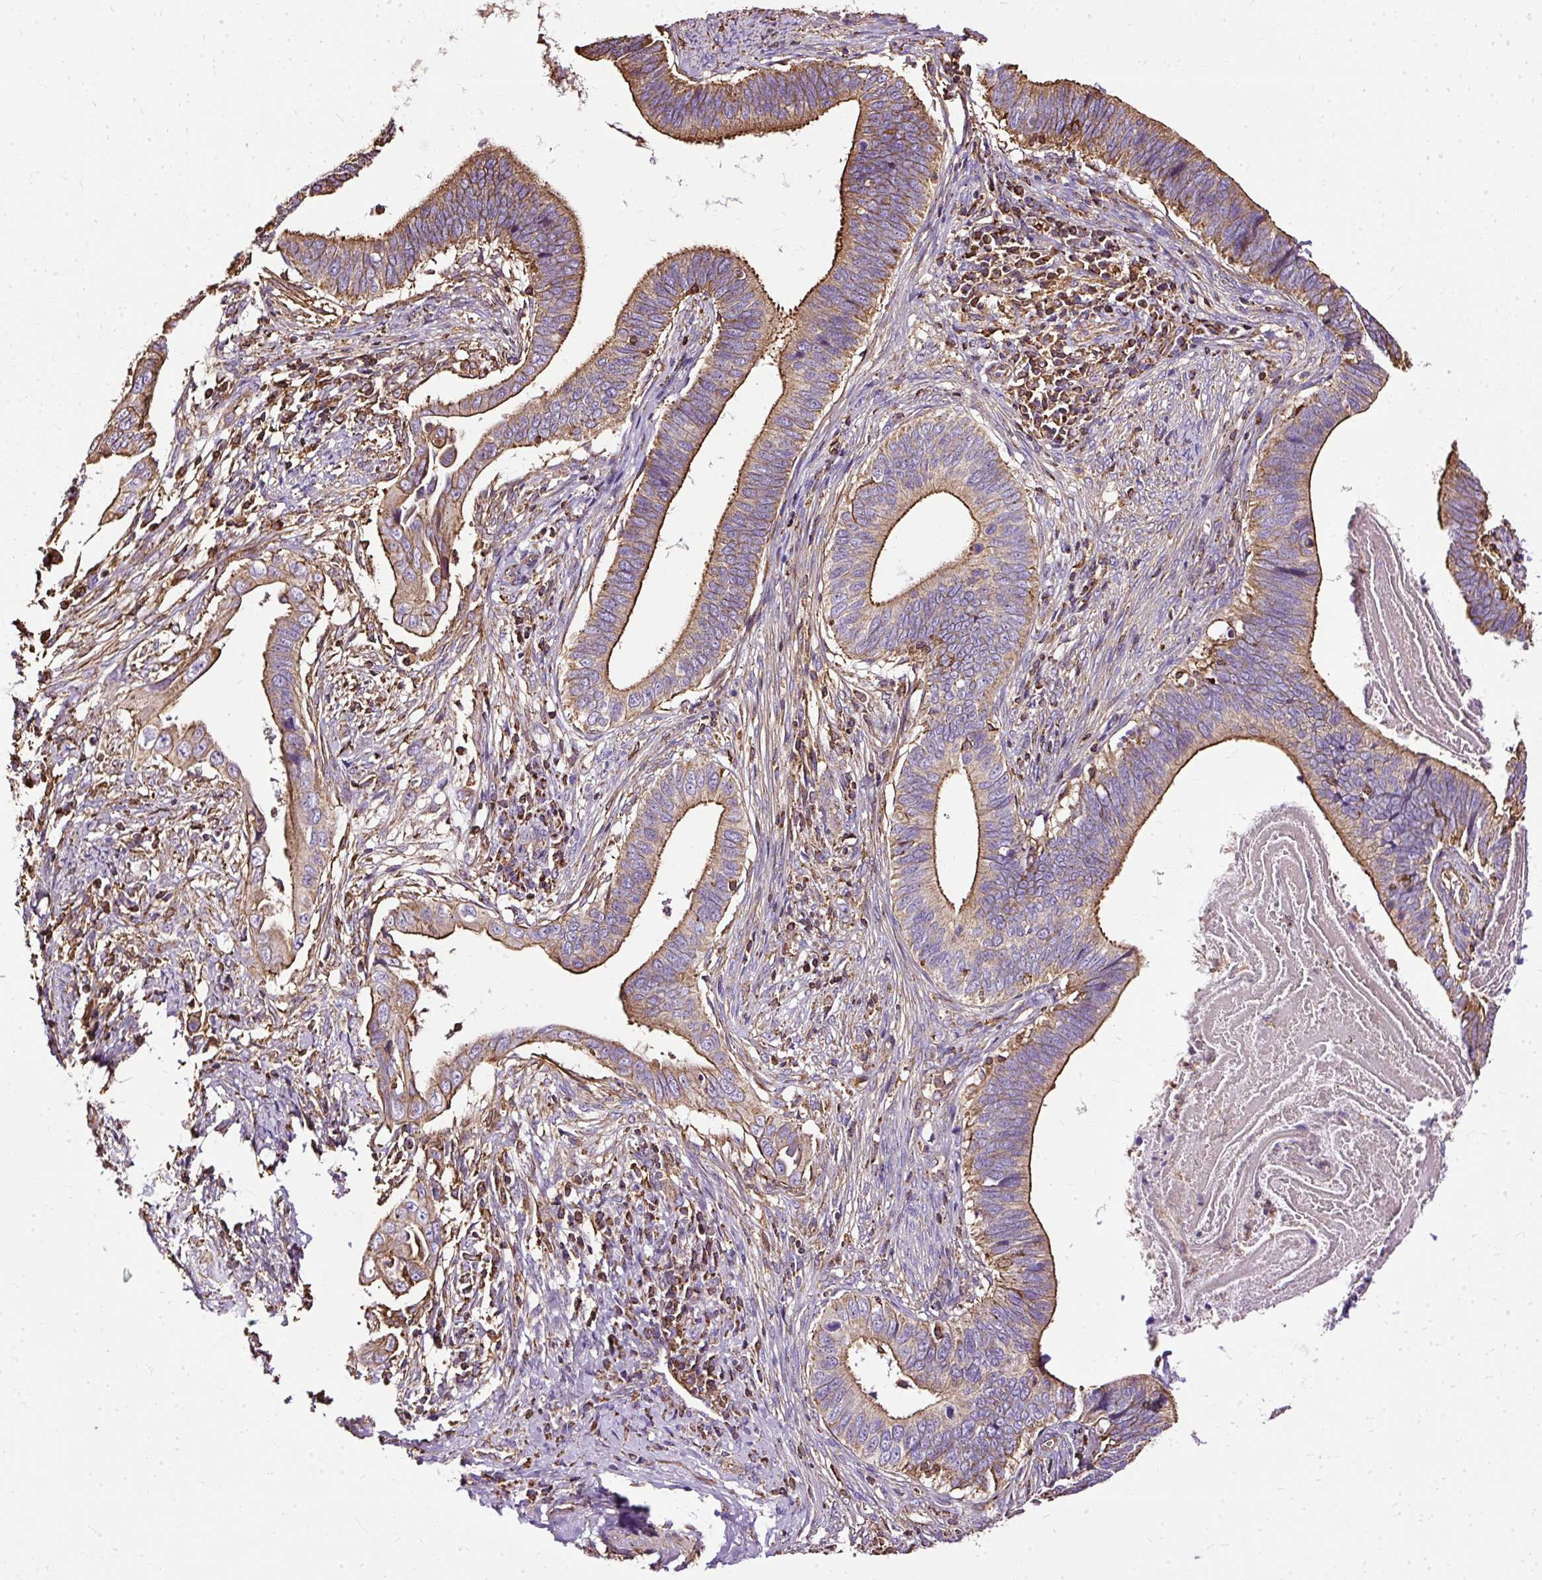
{"staining": {"intensity": "strong", "quantity": "25%-75%", "location": "cytoplasmic/membranous"}, "tissue": "cervical cancer", "cell_type": "Tumor cells", "image_type": "cancer", "snomed": [{"axis": "morphology", "description": "Adenocarcinoma, NOS"}, {"axis": "topography", "description": "Cervix"}], "caption": "High-power microscopy captured an immunohistochemistry micrograph of cervical adenocarcinoma, revealing strong cytoplasmic/membranous staining in about 25%-75% of tumor cells. (IHC, brightfield microscopy, high magnification).", "gene": "KLHL11", "patient": {"sex": "female", "age": 42}}